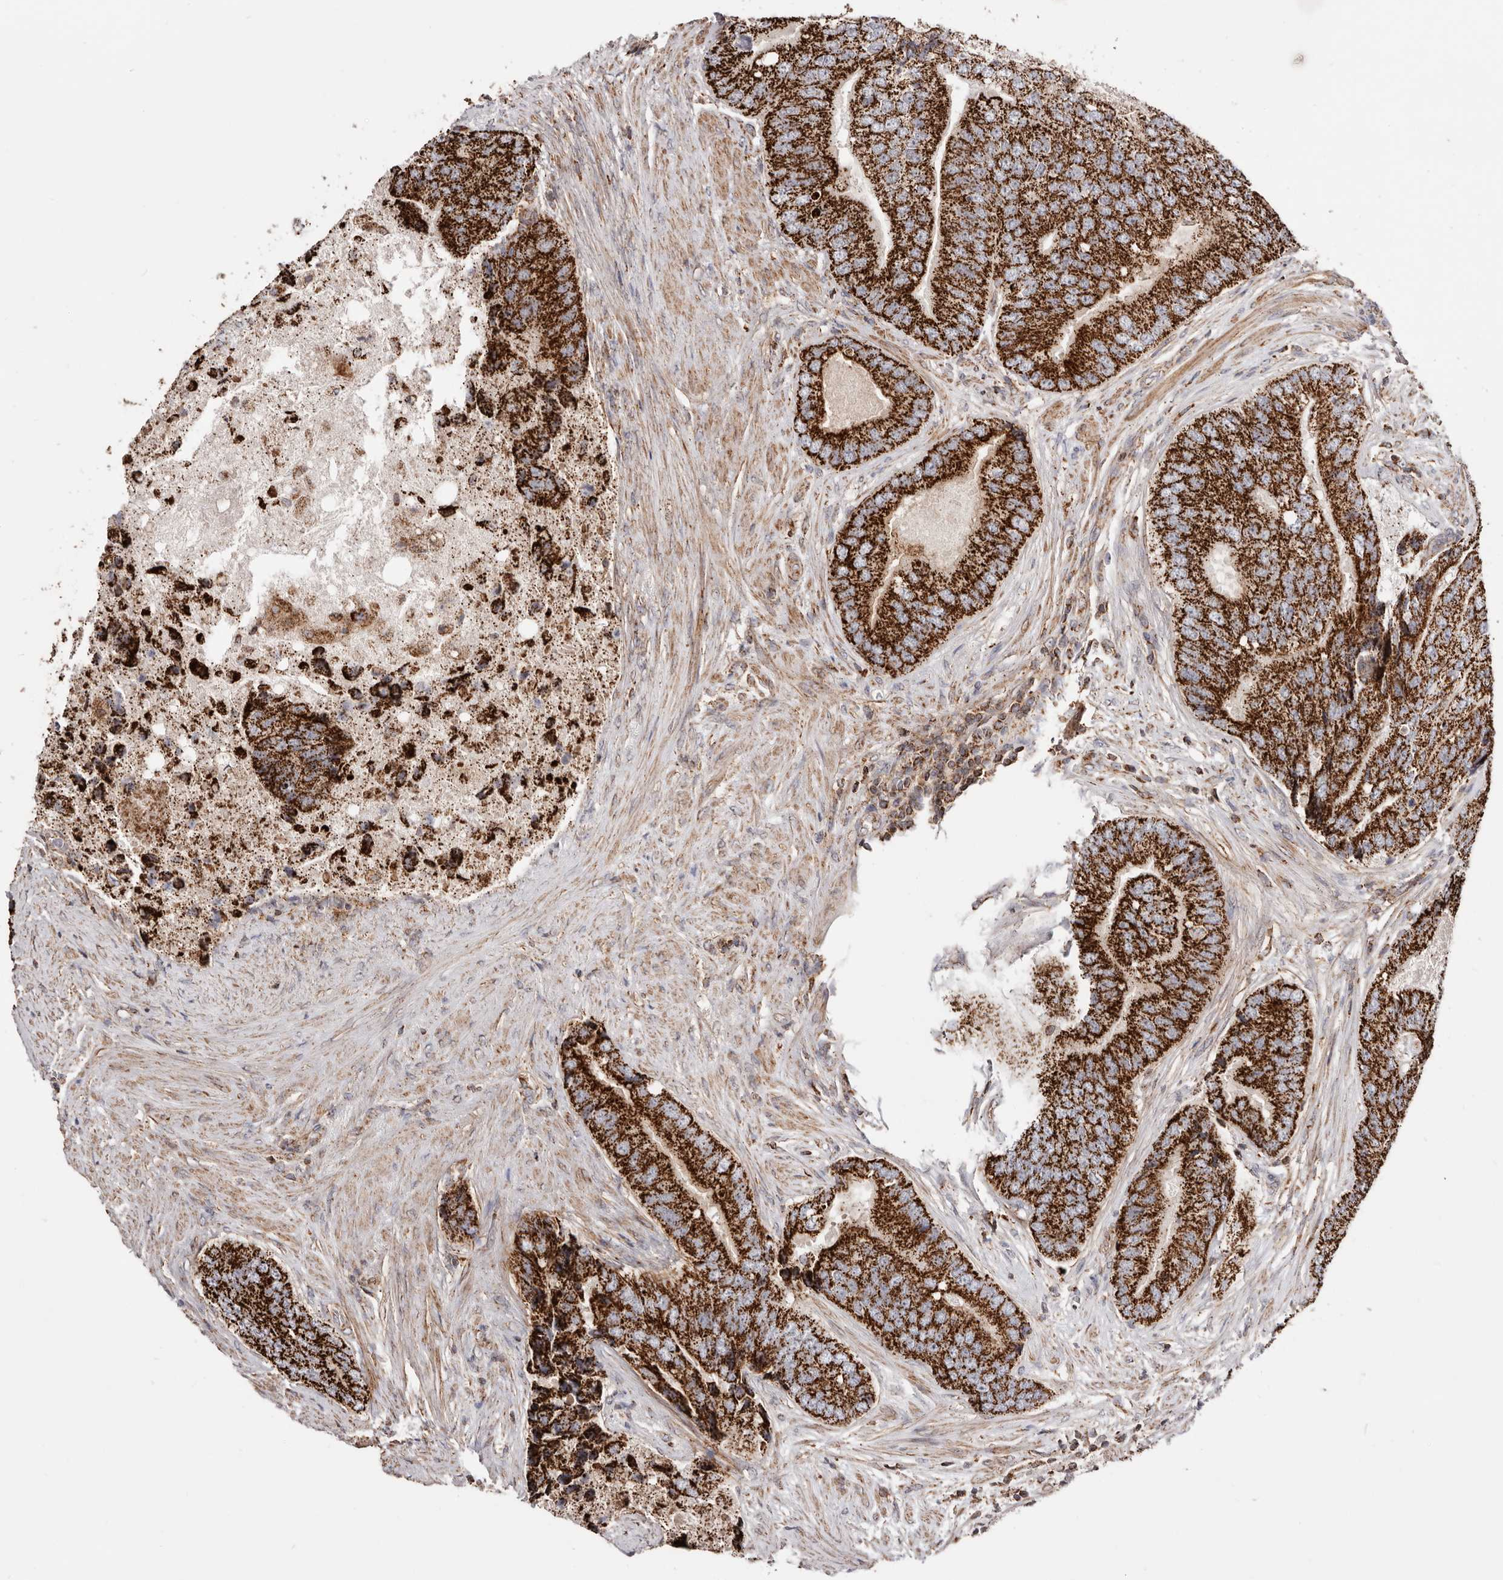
{"staining": {"intensity": "strong", "quantity": ">75%", "location": "cytoplasmic/membranous"}, "tissue": "prostate cancer", "cell_type": "Tumor cells", "image_type": "cancer", "snomed": [{"axis": "morphology", "description": "Adenocarcinoma, High grade"}, {"axis": "topography", "description": "Prostate"}], "caption": "There is high levels of strong cytoplasmic/membranous expression in tumor cells of prostate cancer, as demonstrated by immunohistochemical staining (brown color).", "gene": "PRKACB", "patient": {"sex": "male", "age": 70}}